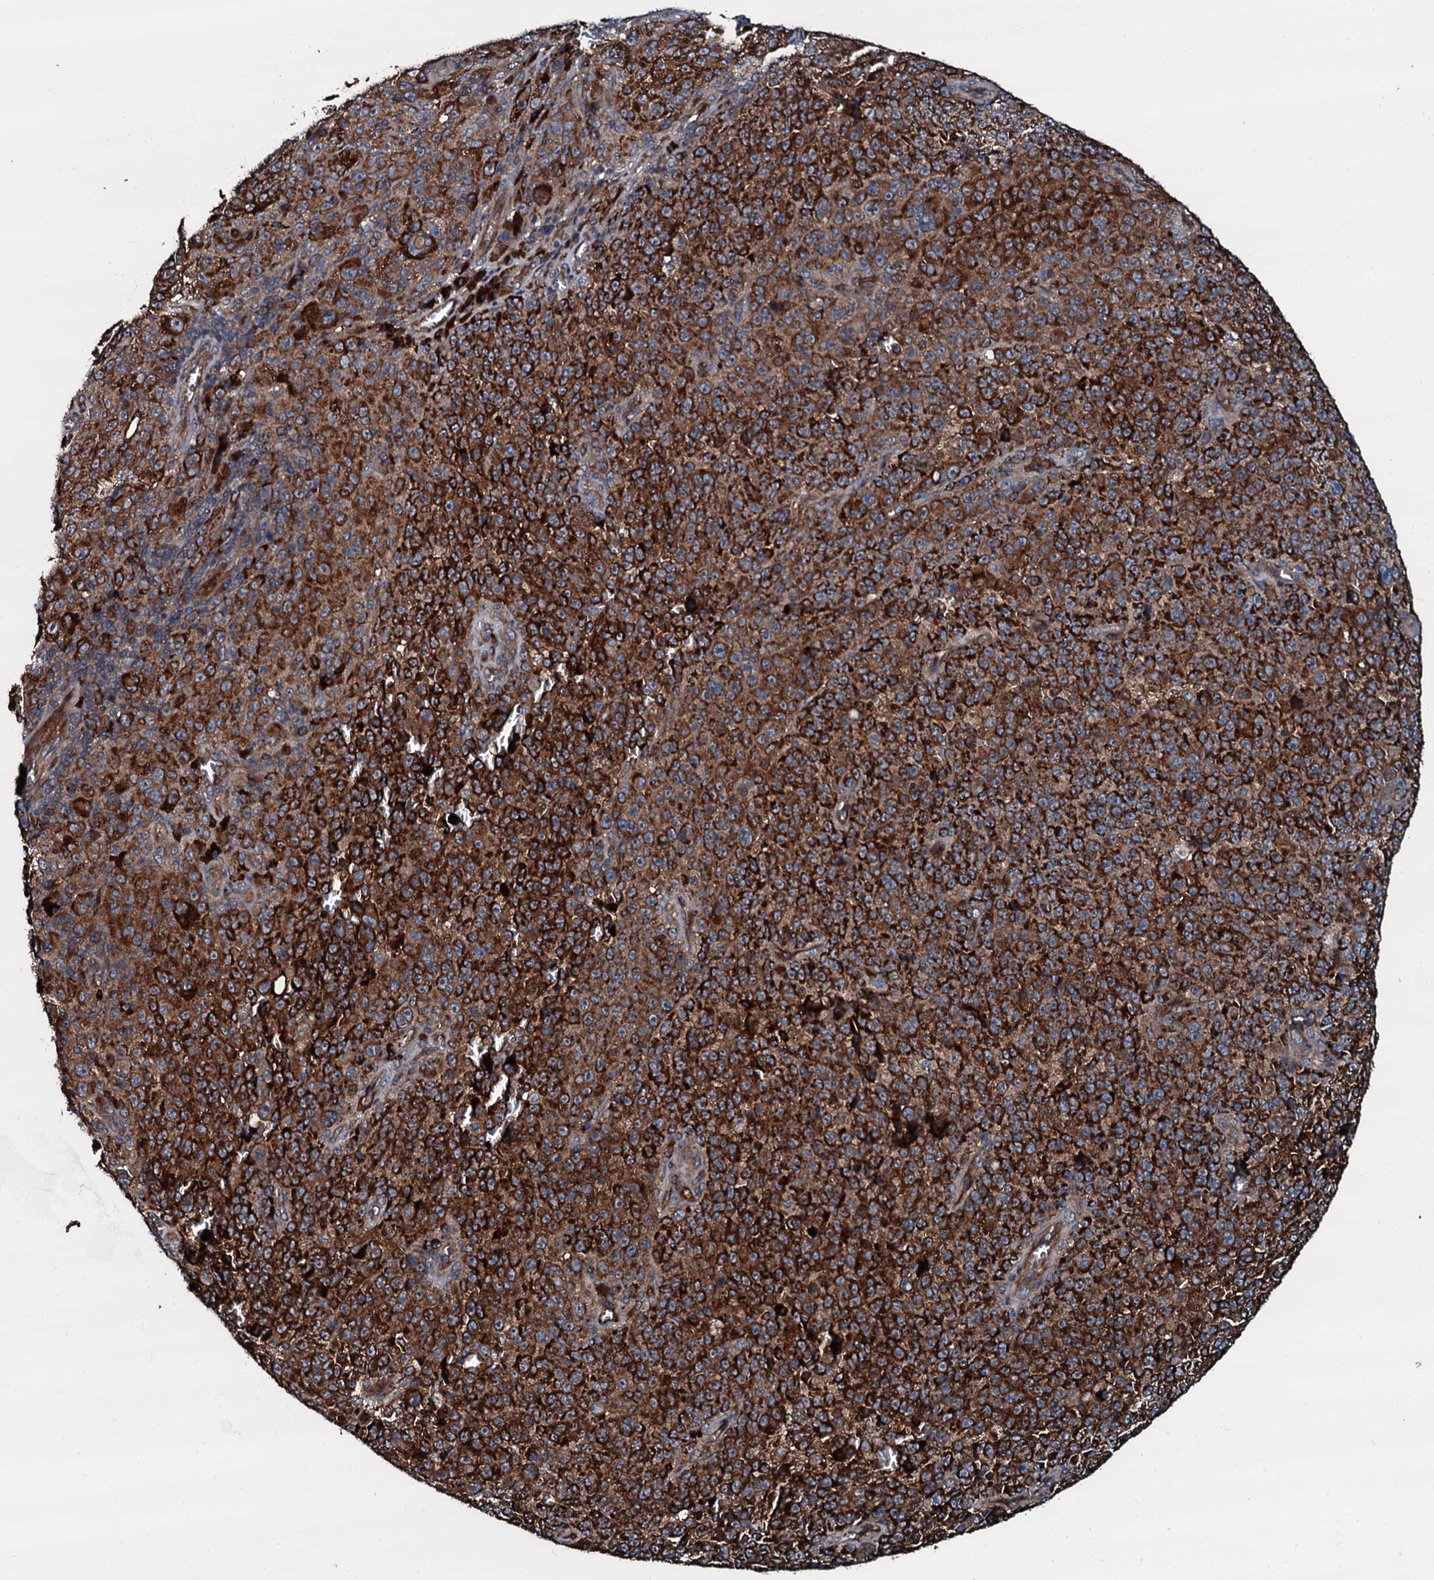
{"staining": {"intensity": "strong", "quantity": ">75%", "location": "cytoplasmic/membranous"}, "tissue": "melanoma", "cell_type": "Tumor cells", "image_type": "cancer", "snomed": [{"axis": "morphology", "description": "Malignant melanoma, NOS"}, {"axis": "topography", "description": "Skin"}], "caption": "Human malignant melanoma stained for a protein (brown) exhibits strong cytoplasmic/membranous positive staining in approximately >75% of tumor cells.", "gene": "AARS1", "patient": {"sex": "female", "age": 82}}